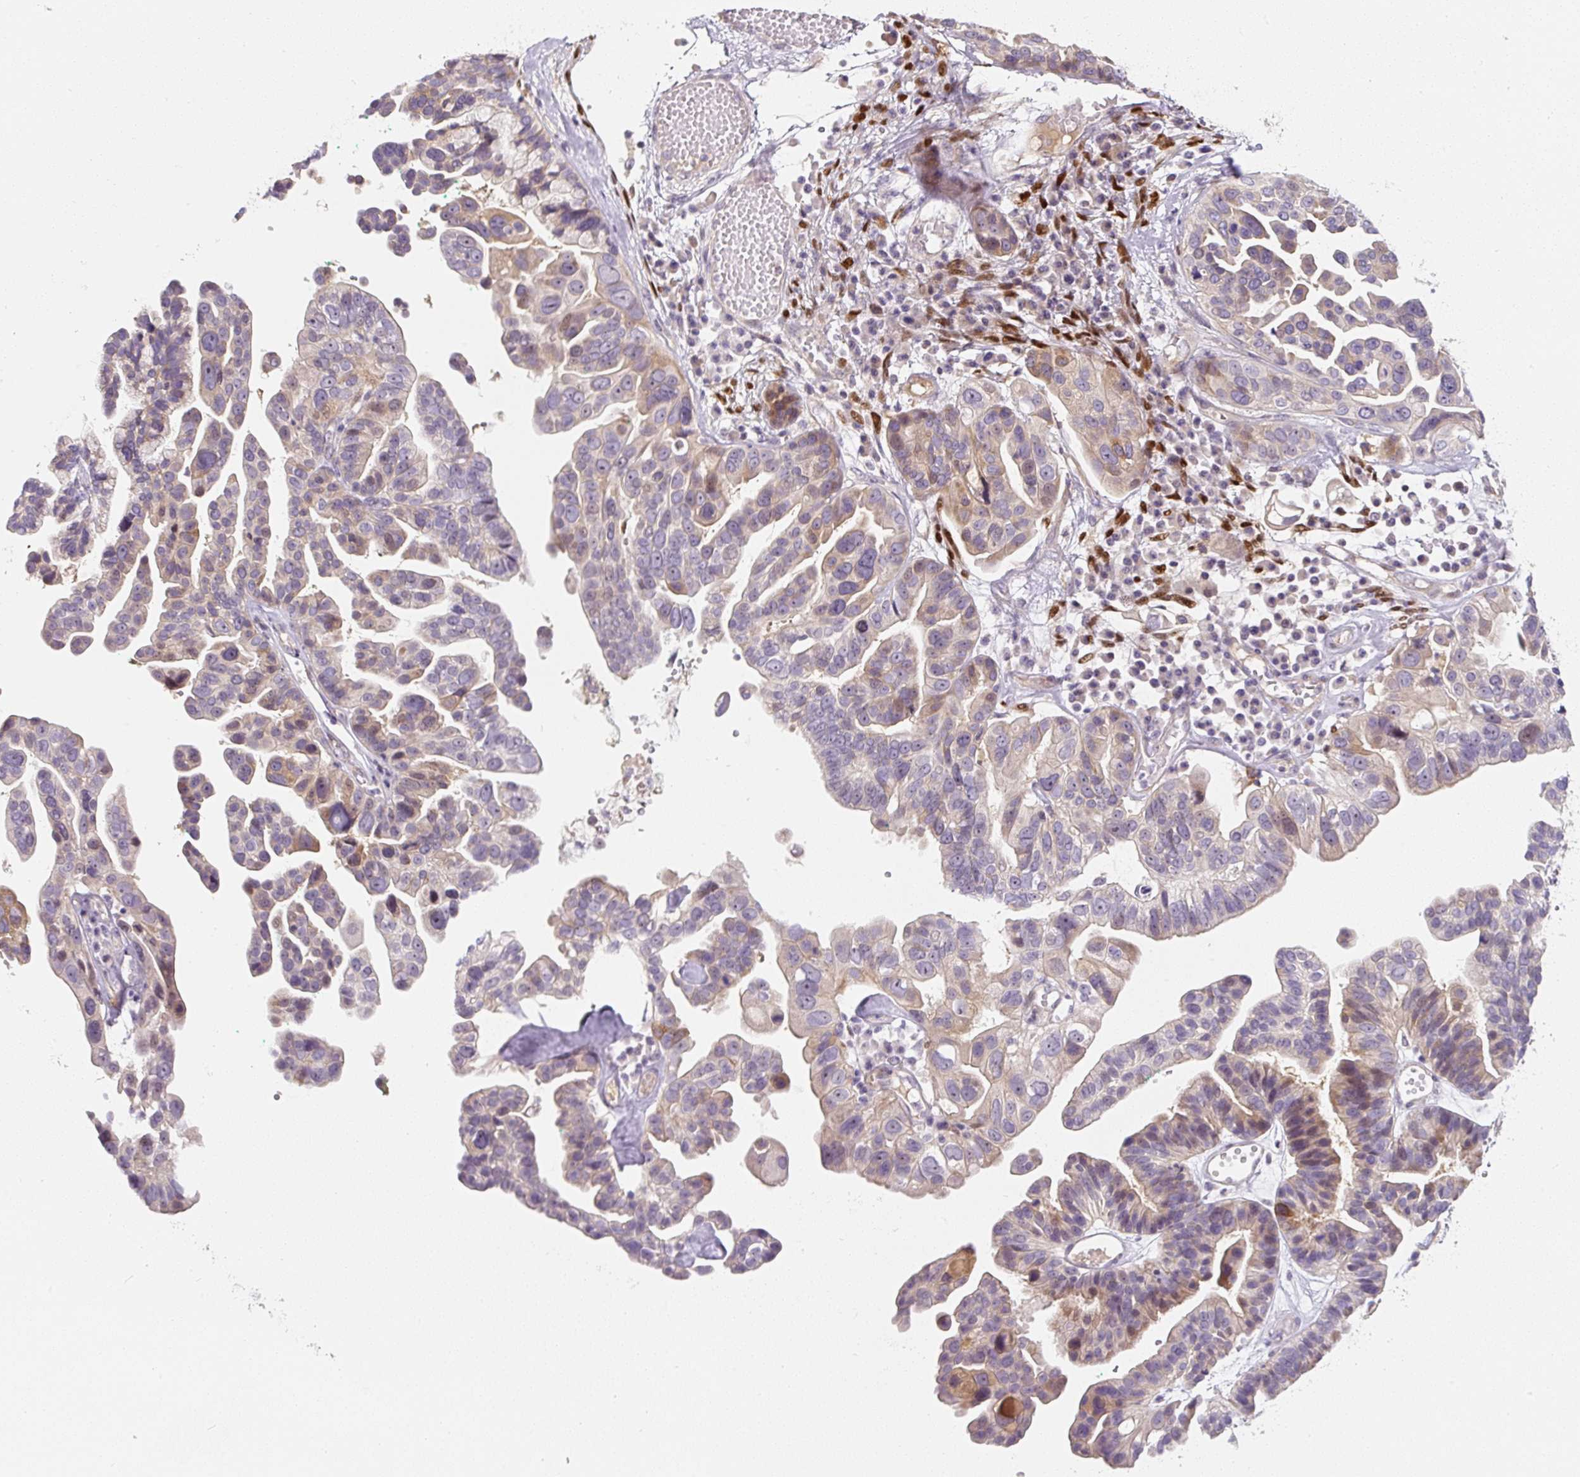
{"staining": {"intensity": "weak", "quantity": "25%-75%", "location": "cytoplasmic/membranous"}, "tissue": "ovarian cancer", "cell_type": "Tumor cells", "image_type": "cancer", "snomed": [{"axis": "morphology", "description": "Cystadenocarcinoma, serous, NOS"}, {"axis": "topography", "description": "Ovary"}], "caption": "Immunohistochemical staining of human ovarian cancer exhibits low levels of weak cytoplasmic/membranous protein expression in approximately 25%-75% of tumor cells. (DAB (3,3'-diaminobenzidine) IHC, brown staining for protein, blue staining for nuclei).", "gene": "PWWP3B", "patient": {"sex": "female", "age": 56}}